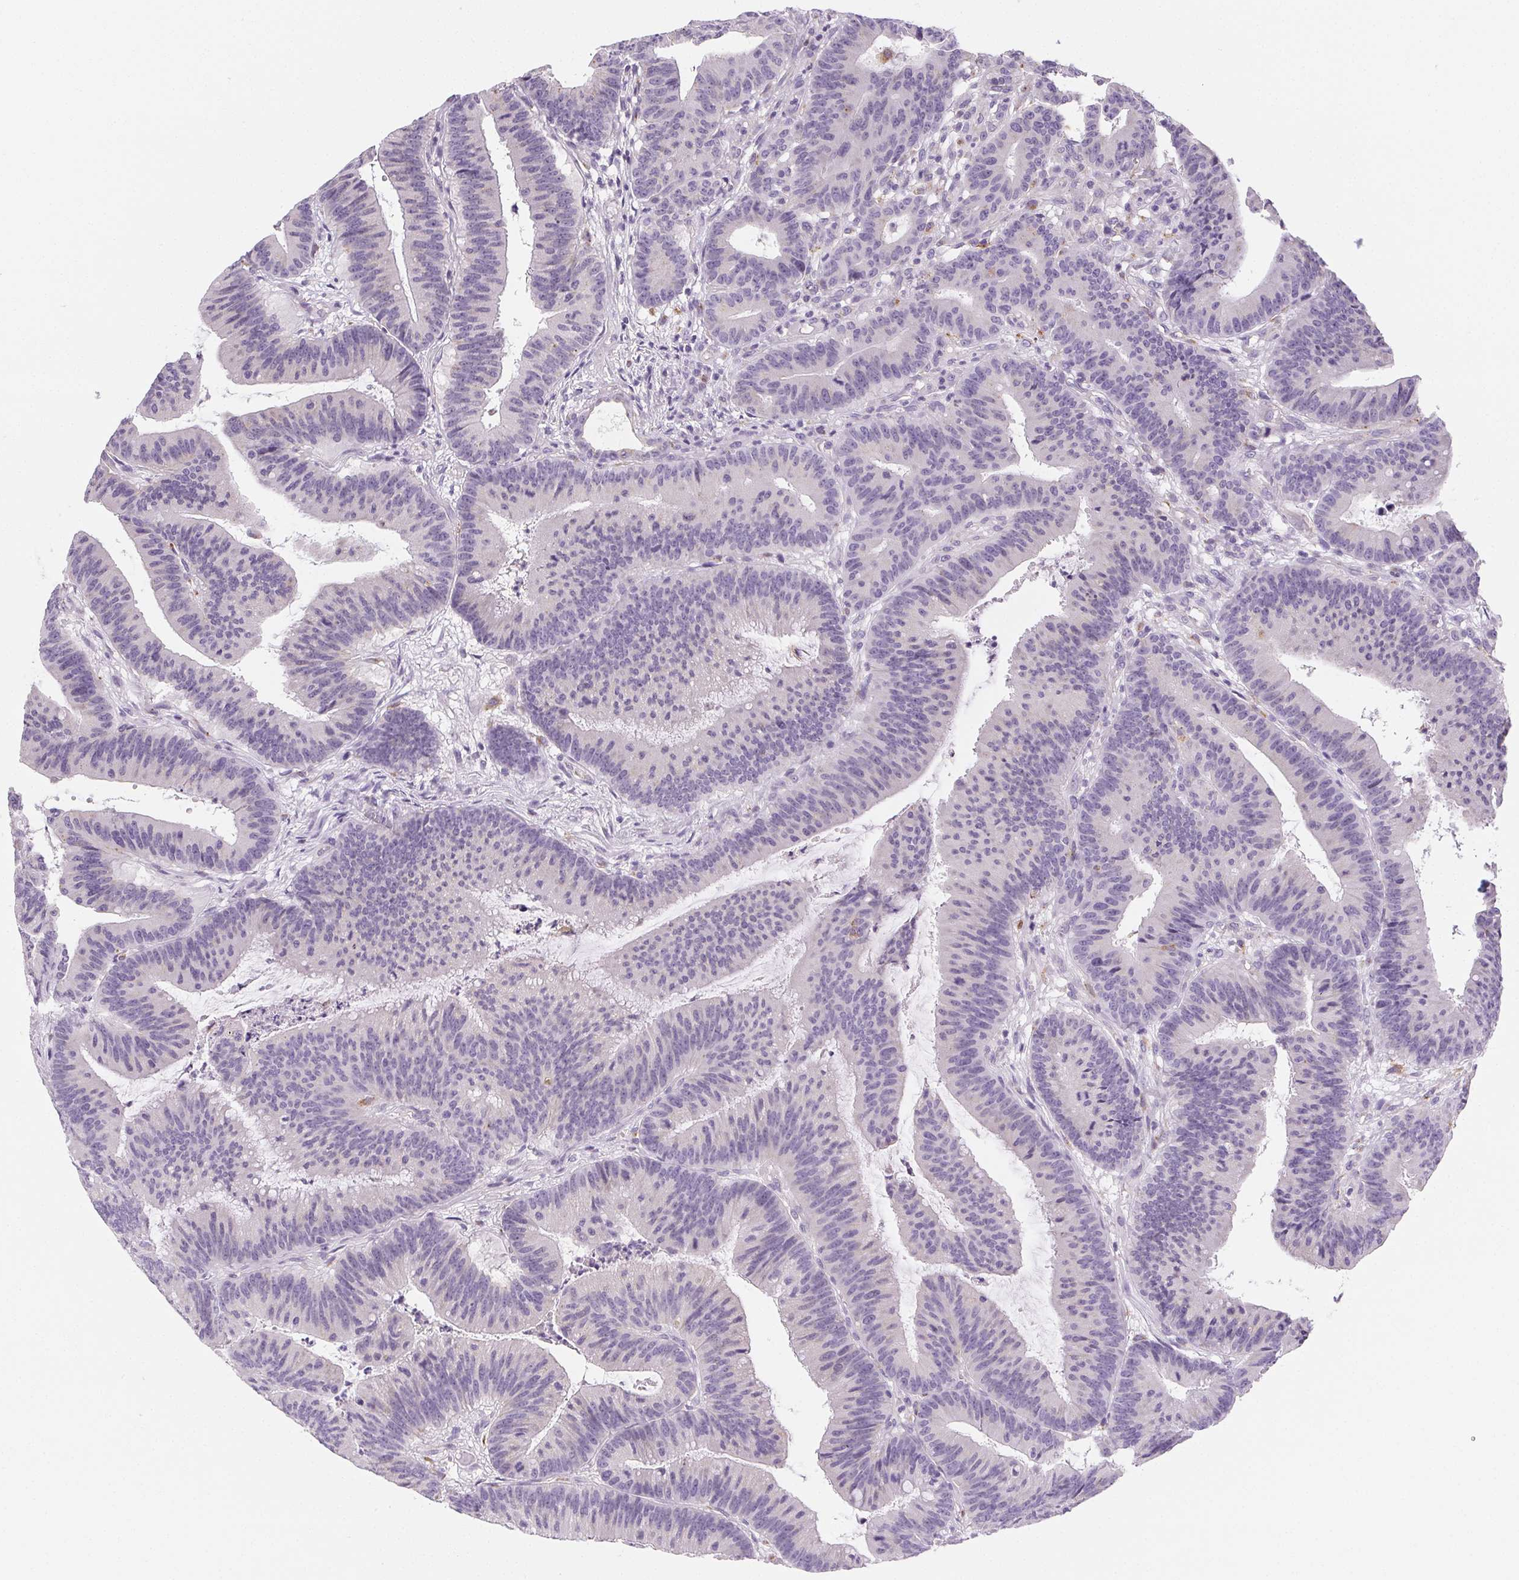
{"staining": {"intensity": "negative", "quantity": "none", "location": "none"}, "tissue": "colorectal cancer", "cell_type": "Tumor cells", "image_type": "cancer", "snomed": [{"axis": "morphology", "description": "Adenocarcinoma, NOS"}, {"axis": "topography", "description": "Colon"}], "caption": "DAB immunohistochemical staining of human colorectal adenocarcinoma reveals no significant staining in tumor cells. The staining was performed using DAB (3,3'-diaminobenzidine) to visualize the protein expression in brown, while the nuclei were stained in blue with hematoxylin (Magnification: 20x).", "gene": "LIPA", "patient": {"sex": "female", "age": 78}}